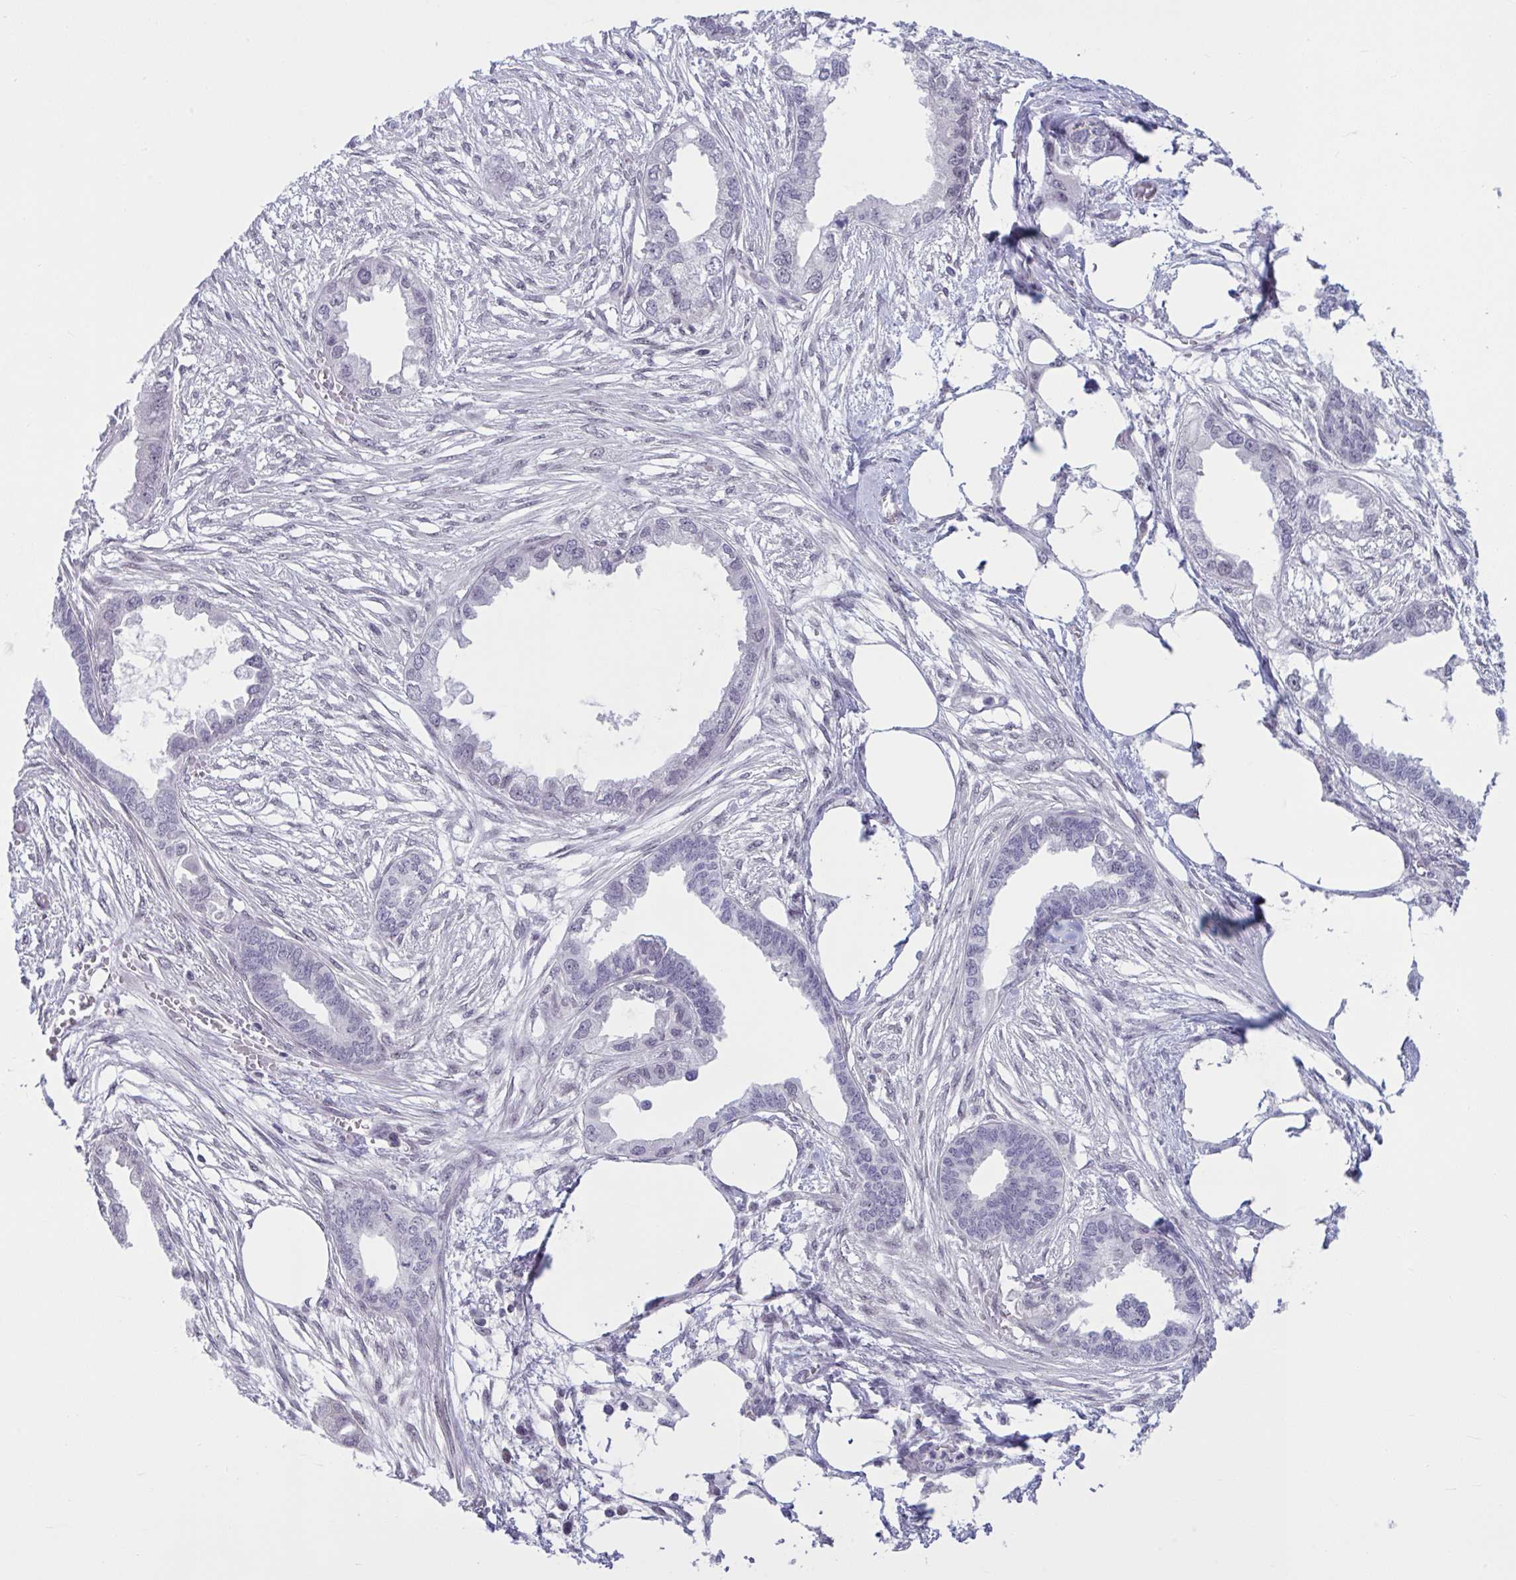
{"staining": {"intensity": "negative", "quantity": "none", "location": "none"}, "tissue": "endometrial cancer", "cell_type": "Tumor cells", "image_type": "cancer", "snomed": [{"axis": "morphology", "description": "Adenocarcinoma, NOS"}, {"axis": "morphology", "description": "Adenocarcinoma, metastatic, NOS"}, {"axis": "topography", "description": "Adipose tissue"}, {"axis": "topography", "description": "Endometrium"}], "caption": "High power microscopy photomicrograph of an immunohistochemistry micrograph of endometrial cancer (adenocarcinoma), revealing no significant staining in tumor cells. Nuclei are stained in blue.", "gene": "TTC7B", "patient": {"sex": "female", "age": 67}}